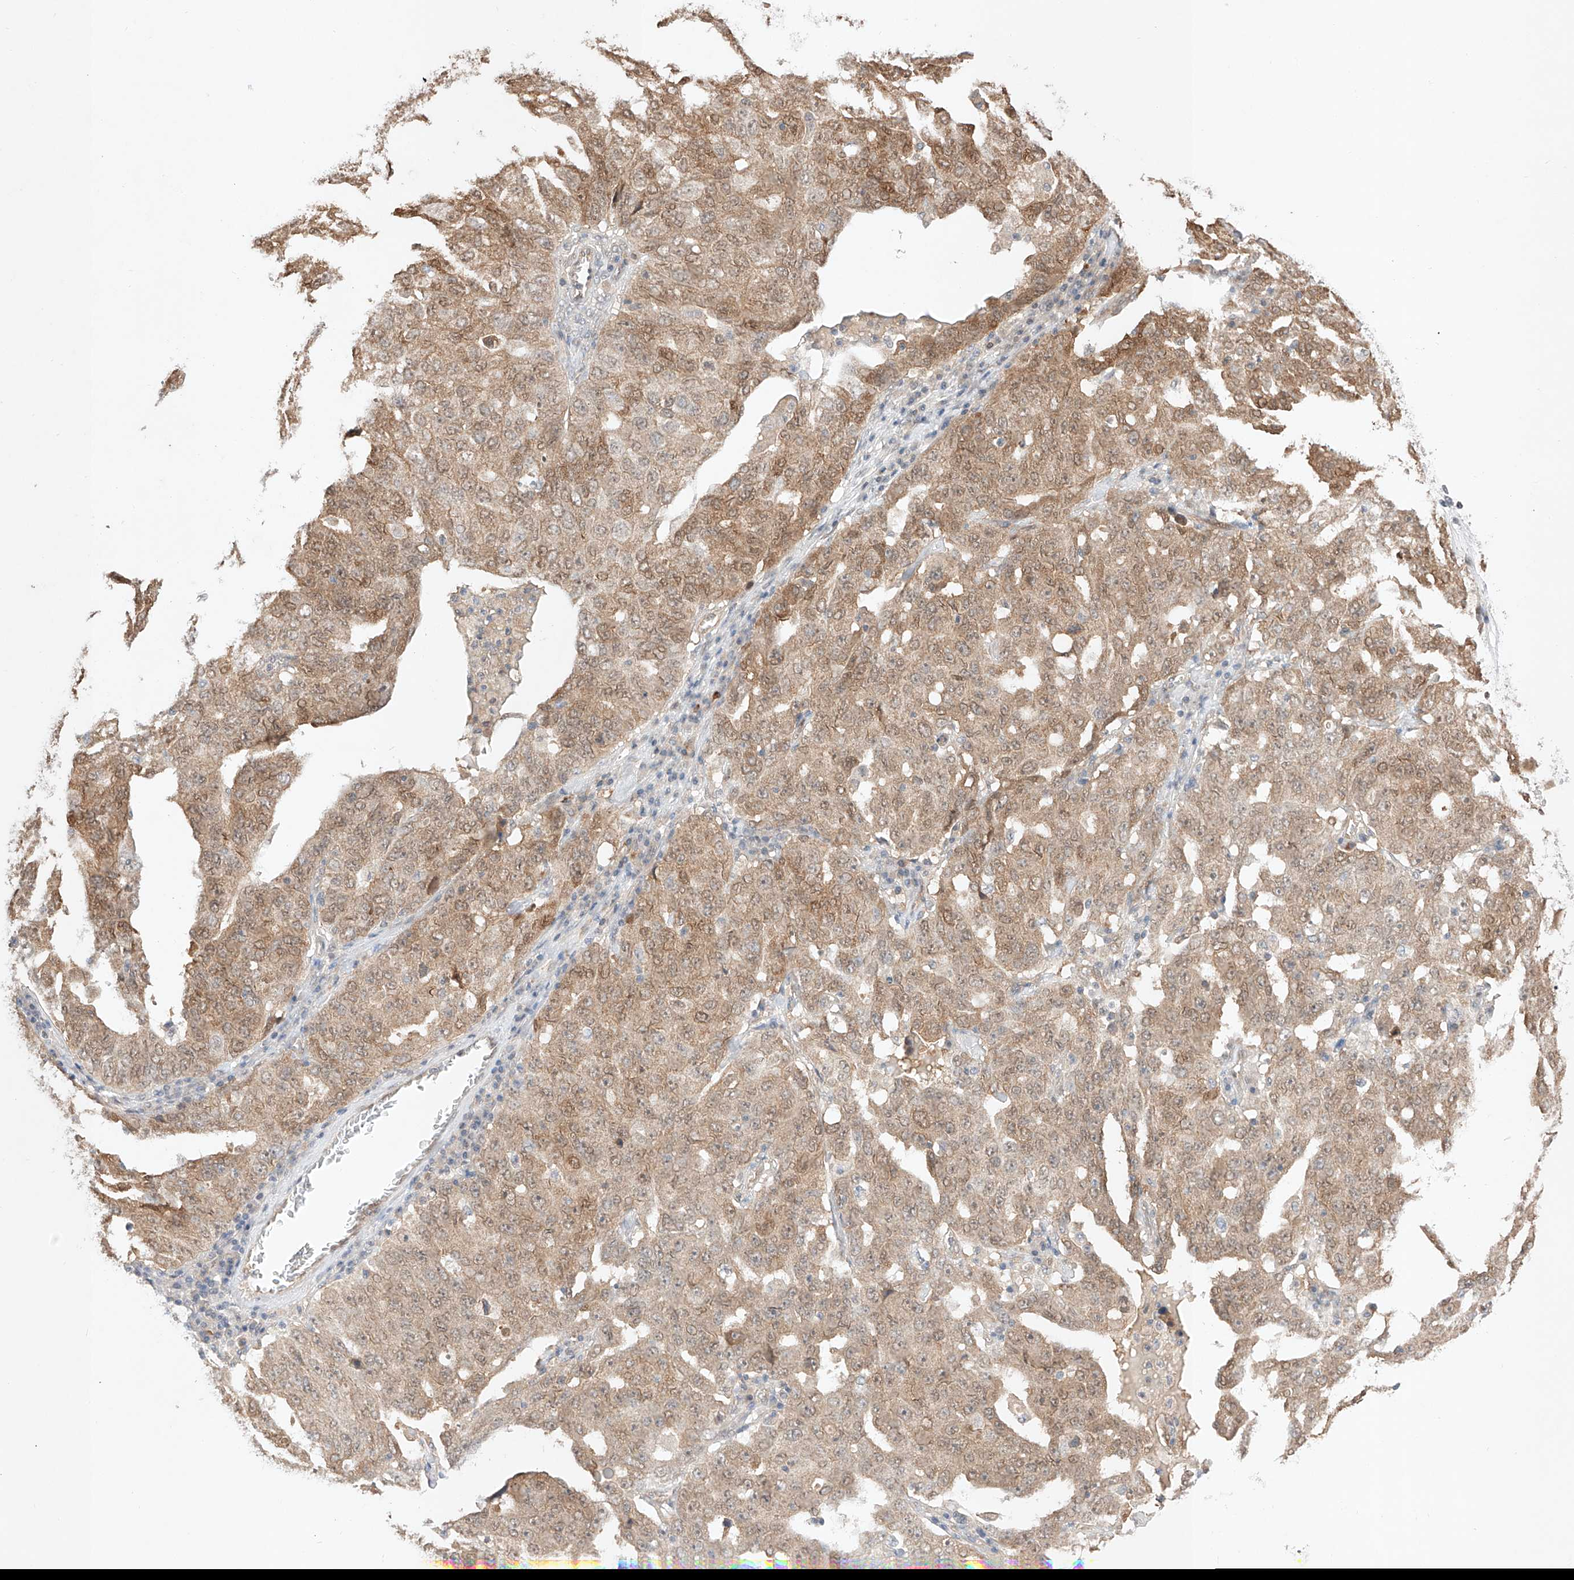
{"staining": {"intensity": "moderate", "quantity": "25%-75%", "location": "cytoplasmic/membranous,nuclear"}, "tissue": "ovarian cancer", "cell_type": "Tumor cells", "image_type": "cancer", "snomed": [{"axis": "morphology", "description": "Carcinoma, endometroid"}, {"axis": "topography", "description": "Ovary"}], "caption": "This histopathology image displays endometroid carcinoma (ovarian) stained with immunohistochemistry (IHC) to label a protein in brown. The cytoplasmic/membranous and nuclear of tumor cells show moderate positivity for the protein. Nuclei are counter-stained blue.", "gene": "ZNF124", "patient": {"sex": "female", "age": 62}}